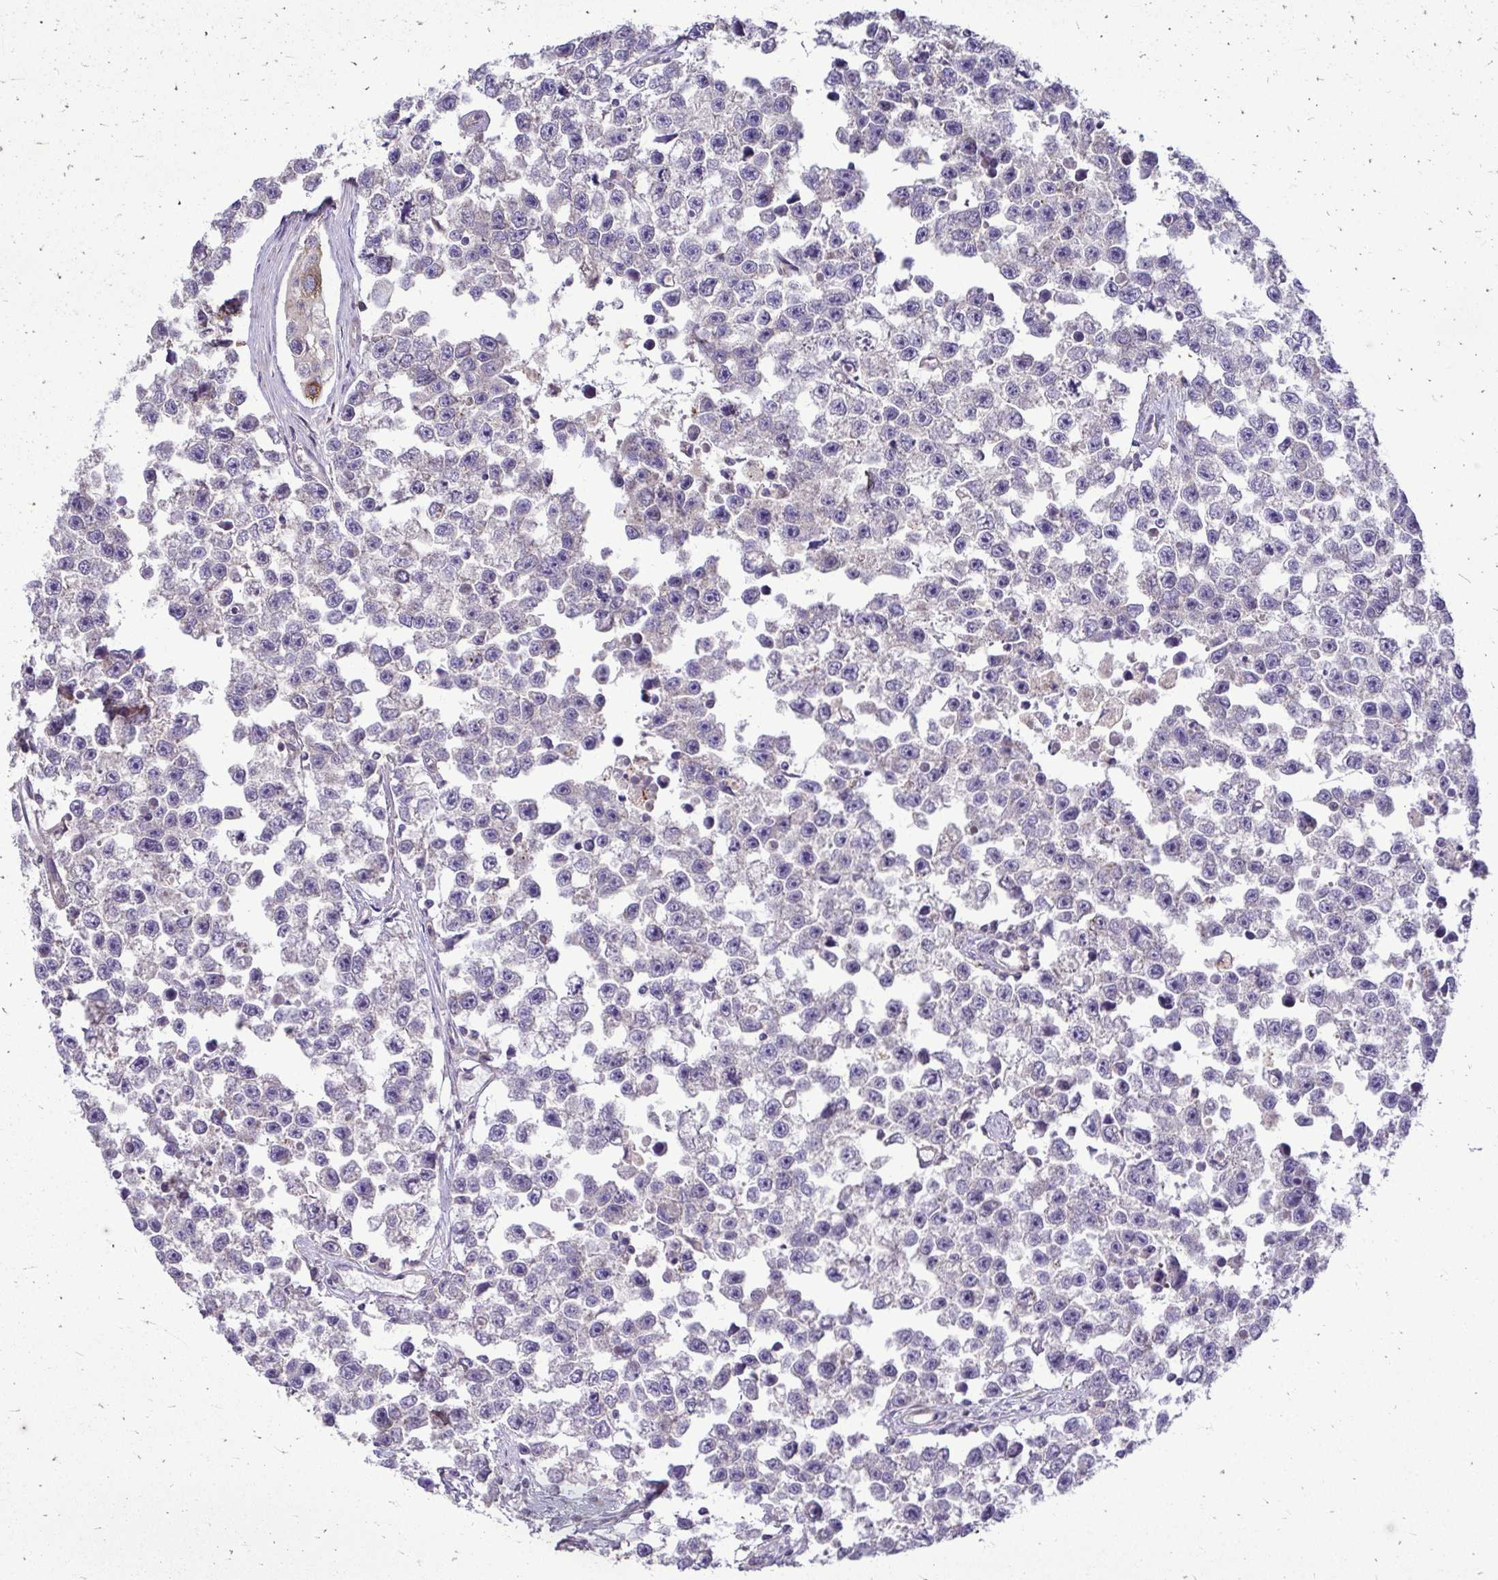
{"staining": {"intensity": "negative", "quantity": "none", "location": "none"}, "tissue": "testis cancer", "cell_type": "Tumor cells", "image_type": "cancer", "snomed": [{"axis": "morphology", "description": "Seminoma, NOS"}, {"axis": "topography", "description": "Testis"}], "caption": "High power microscopy image of an immunohistochemistry photomicrograph of seminoma (testis), revealing no significant positivity in tumor cells.", "gene": "FMR1", "patient": {"sex": "male", "age": 26}}